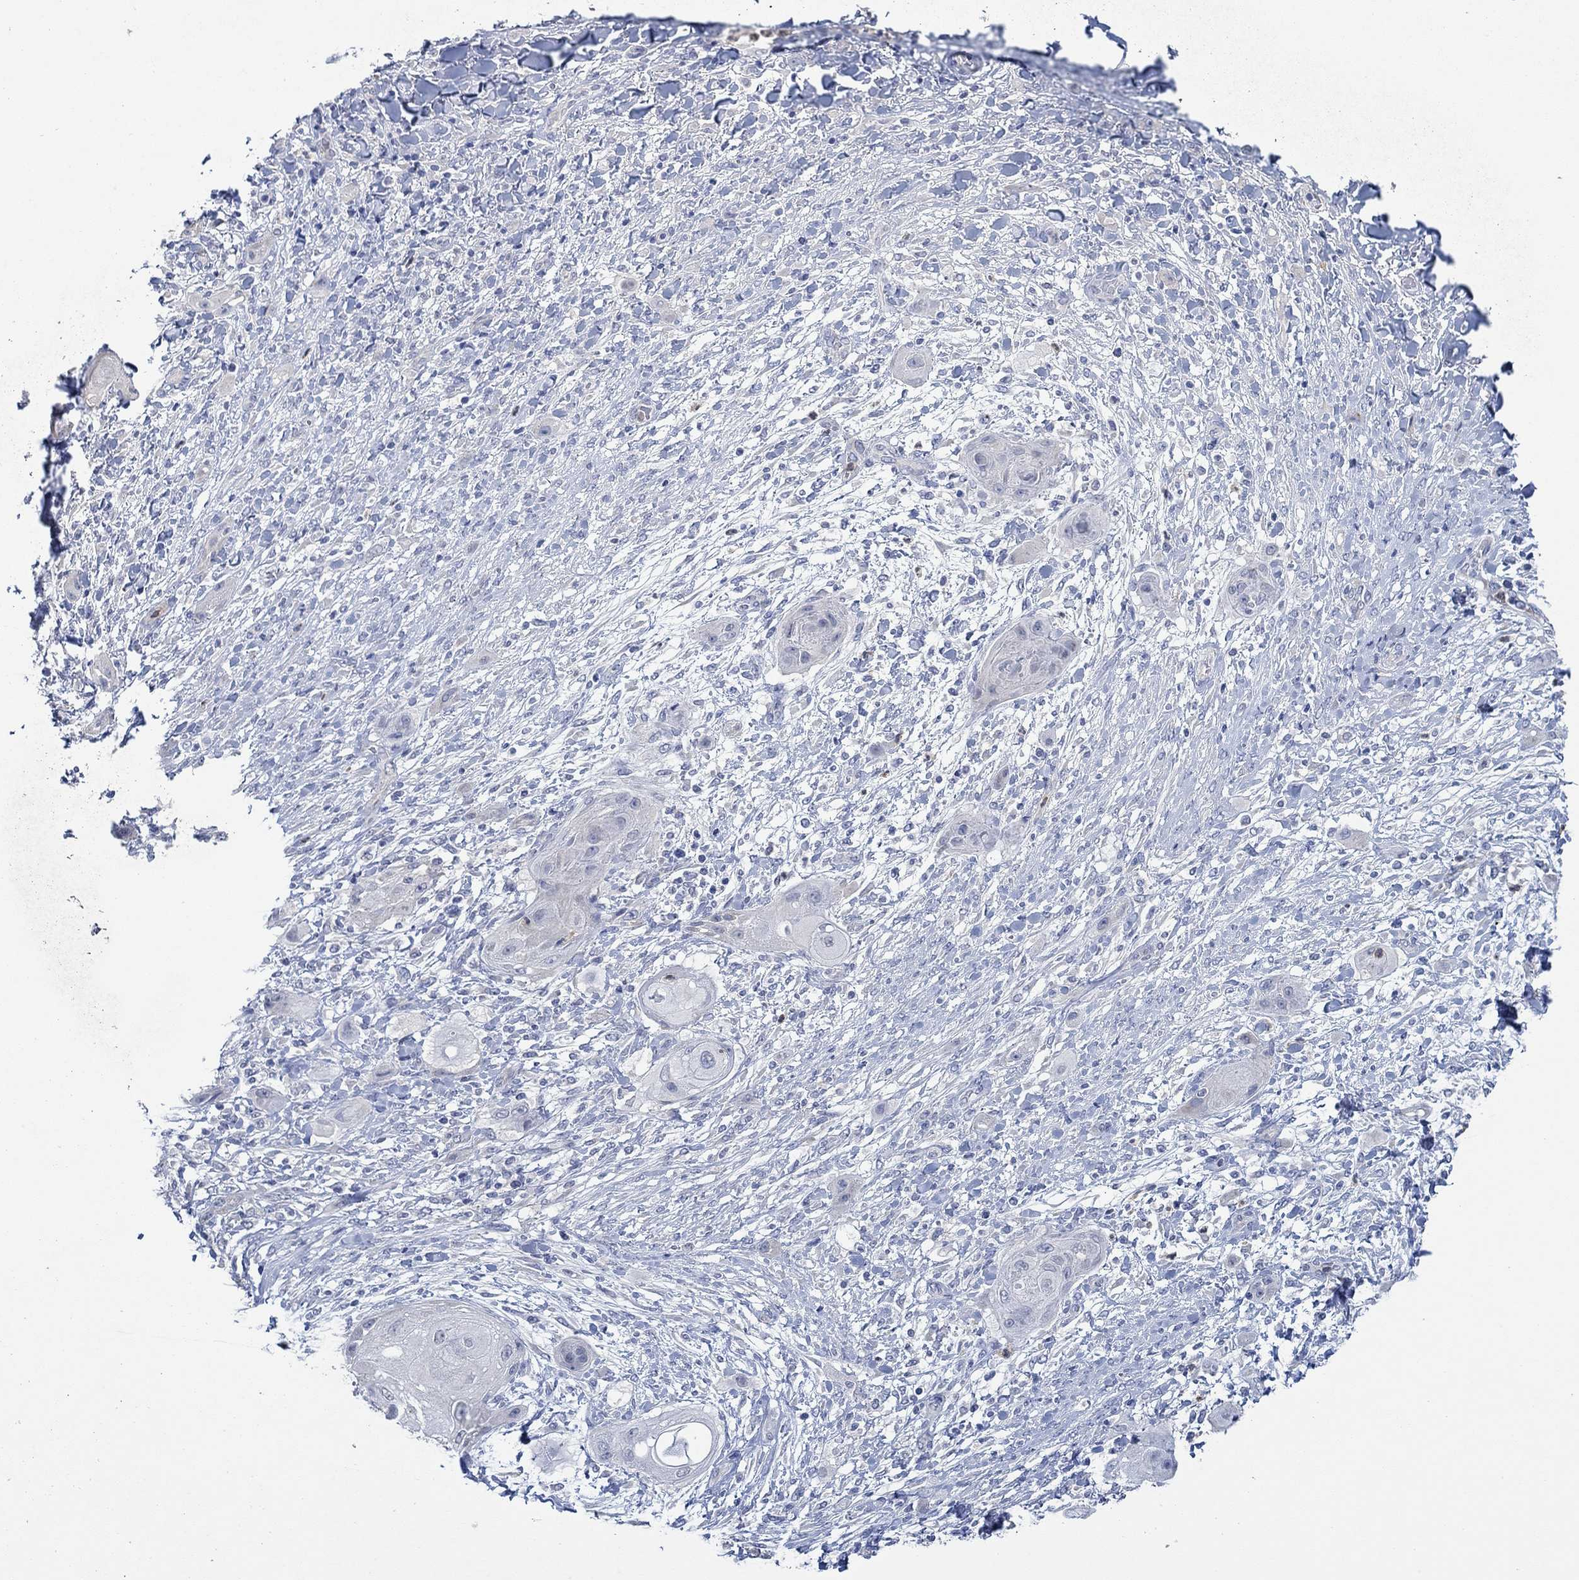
{"staining": {"intensity": "negative", "quantity": "none", "location": "none"}, "tissue": "skin cancer", "cell_type": "Tumor cells", "image_type": "cancer", "snomed": [{"axis": "morphology", "description": "Squamous cell carcinoma, NOS"}, {"axis": "topography", "description": "Skin"}], "caption": "An immunohistochemistry photomicrograph of squamous cell carcinoma (skin) is shown. There is no staining in tumor cells of squamous cell carcinoma (skin).", "gene": "ZNF671", "patient": {"sex": "male", "age": 62}}